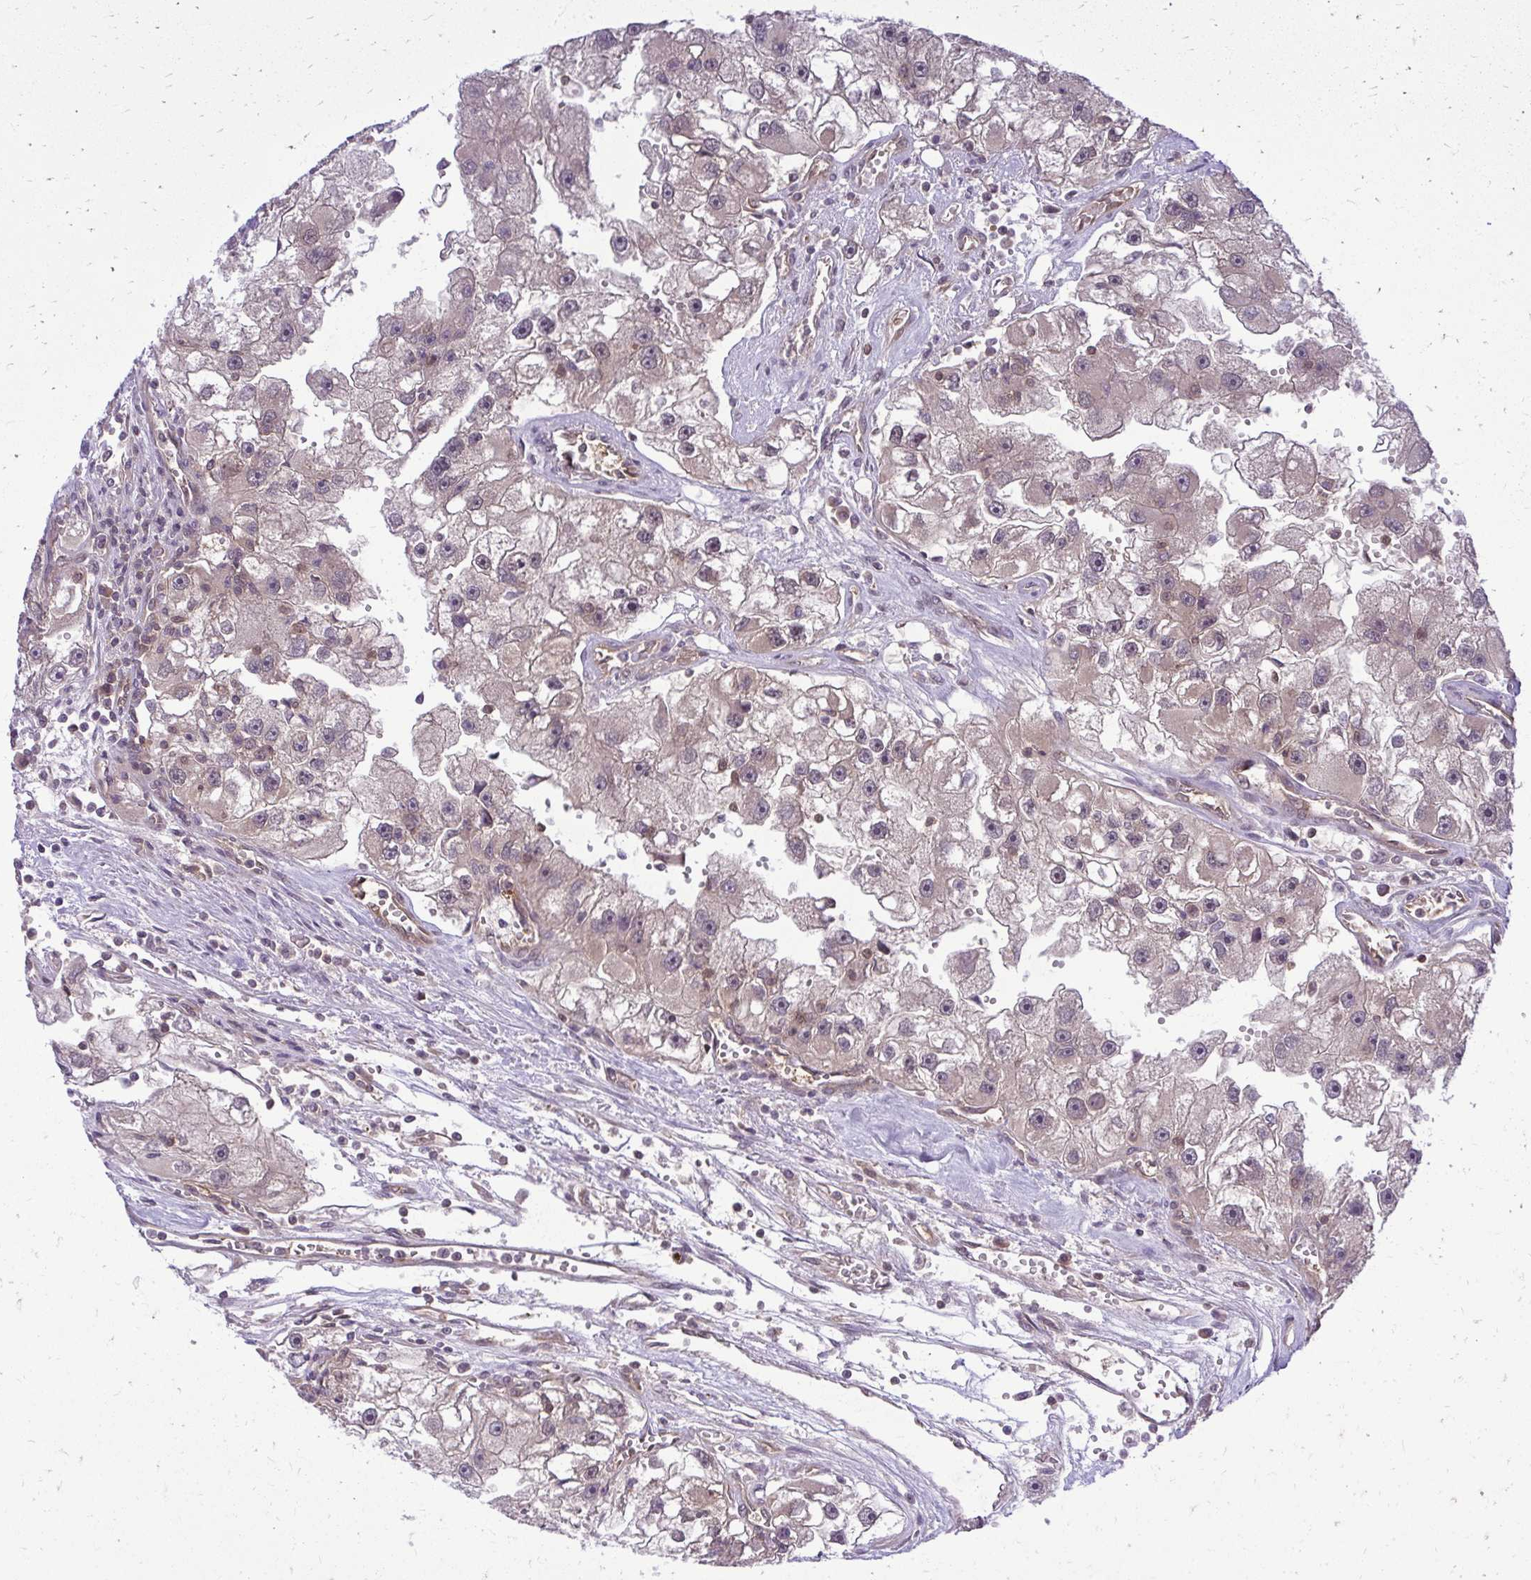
{"staining": {"intensity": "weak", "quantity": ">75%", "location": "cytoplasmic/membranous,nuclear"}, "tissue": "renal cancer", "cell_type": "Tumor cells", "image_type": "cancer", "snomed": [{"axis": "morphology", "description": "Adenocarcinoma, NOS"}, {"axis": "topography", "description": "Kidney"}], "caption": "Immunohistochemical staining of renal adenocarcinoma displays weak cytoplasmic/membranous and nuclear protein expression in approximately >75% of tumor cells. (DAB (3,3'-diaminobenzidine) IHC, brown staining for protein, blue staining for nuclei).", "gene": "PPP5C", "patient": {"sex": "male", "age": 63}}